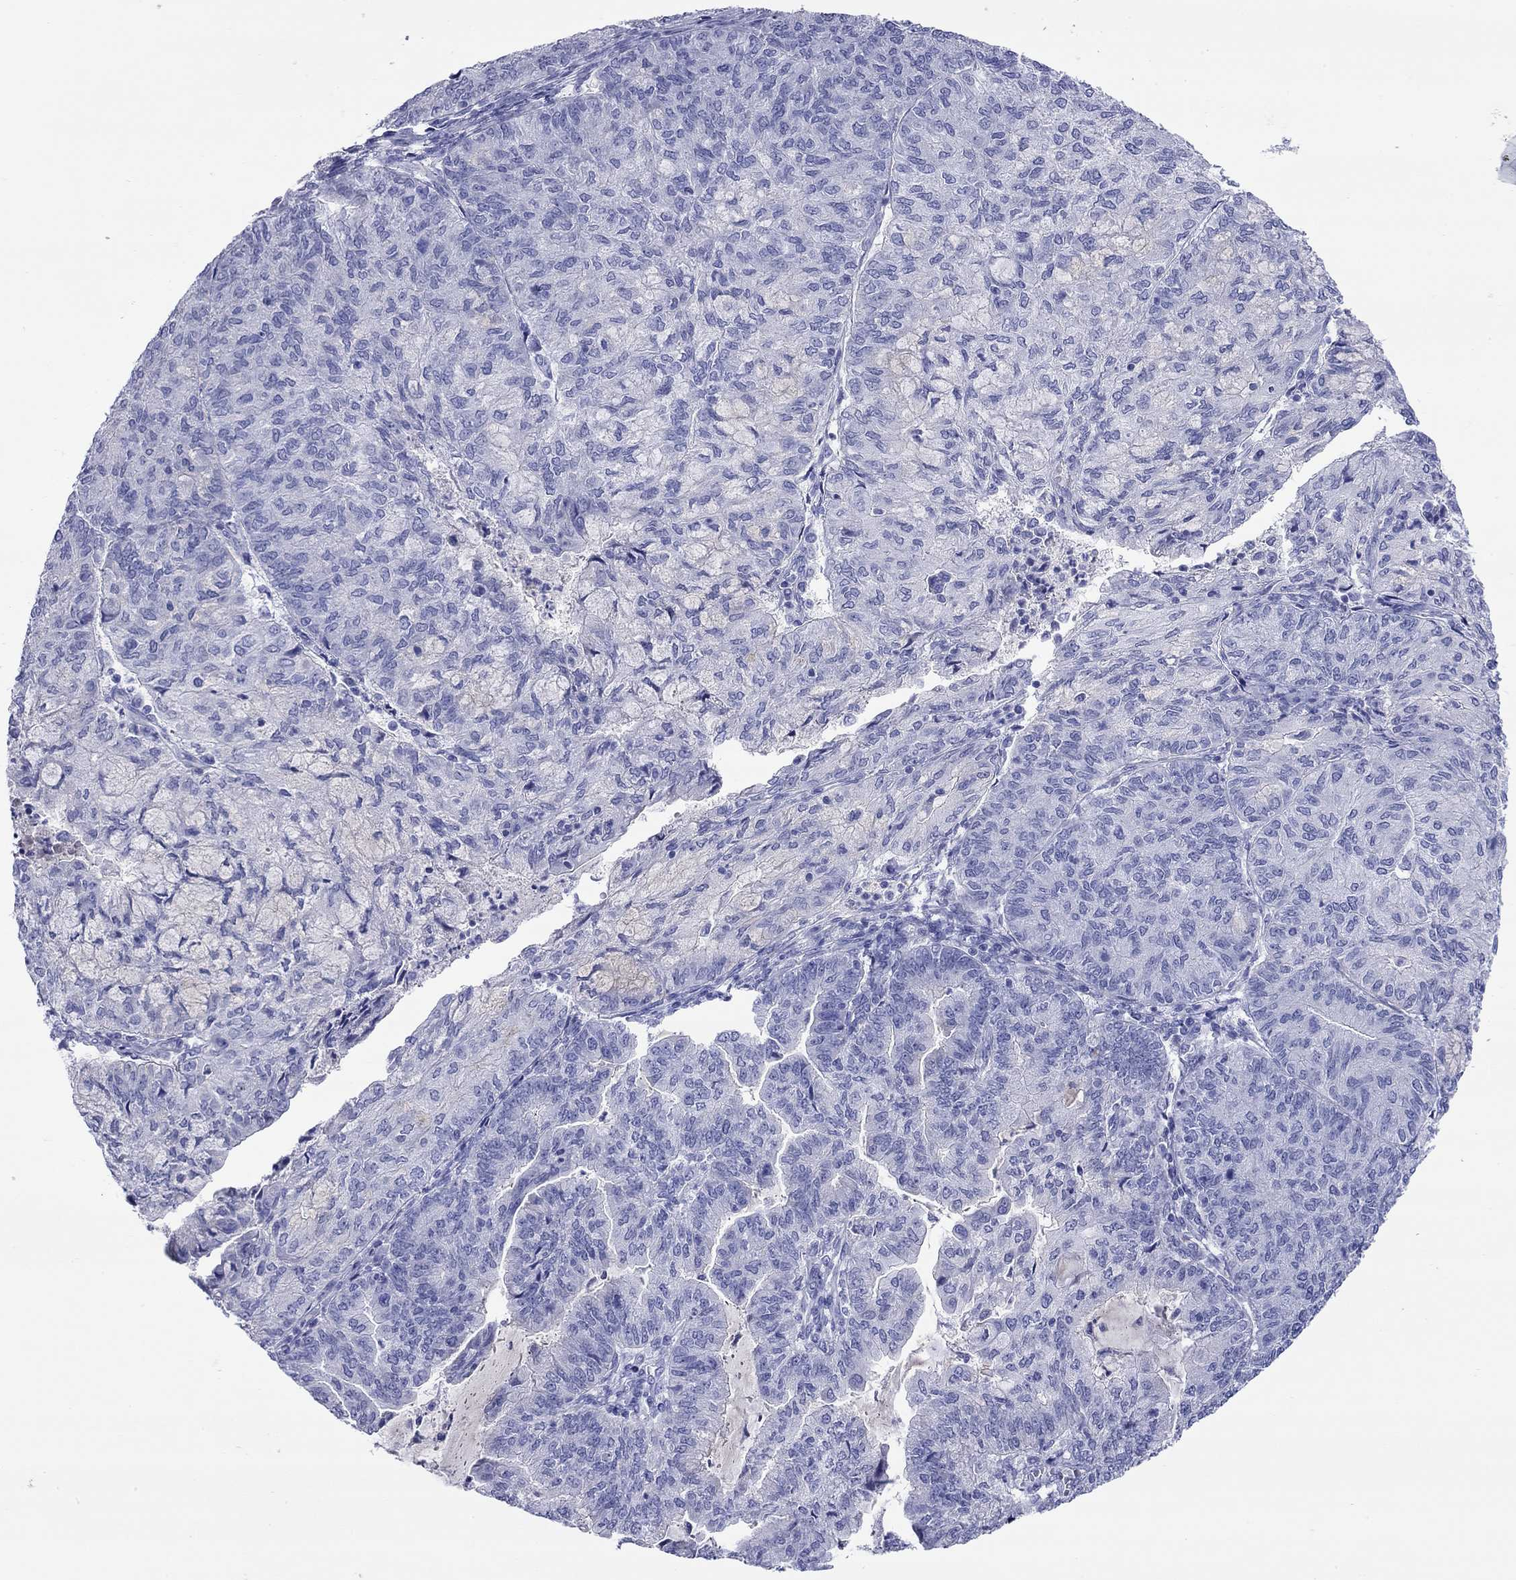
{"staining": {"intensity": "negative", "quantity": "none", "location": "none"}, "tissue": "endometrial cancer", "cell_type": "Tumor cells", "image_type": "cancer", "snomed": [{"axis": "morphology", "description": "Adenocarcinoma, NOS"}, {"axis": "topography", "description": "Endometrium"}], "caption": "Immunohistochemistry (IHC) photomicrograph of adenocarcinoma (endometrial) stained for a protein (brown), which shows no staining in tumor cells. Brightfield microscopy of IHC stained with DAB (brown) and hematoxylin (blue), captured at high magnification.", "gene": "CMYA5", "patient": {"sex": "female", "age": 82}}